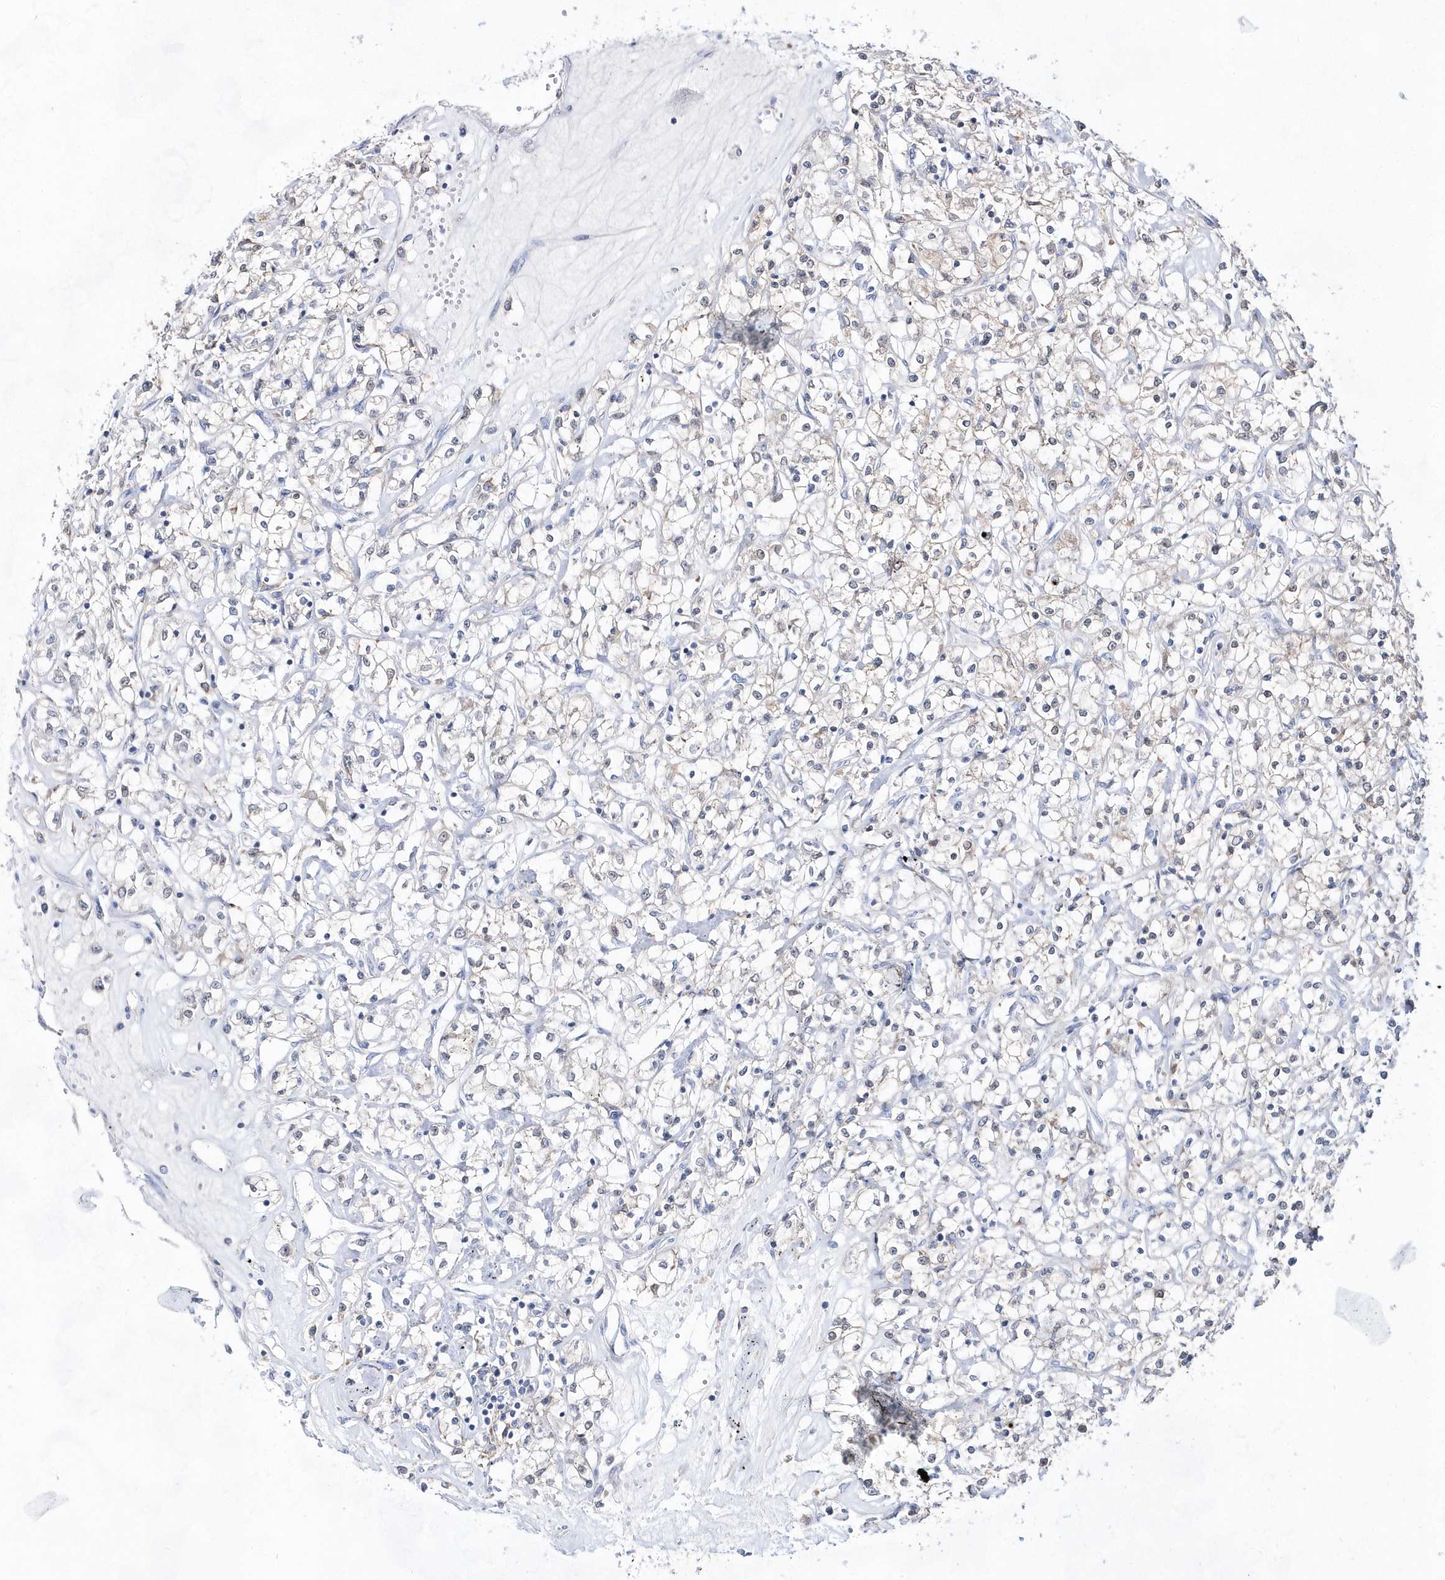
{"staining": {"intensity": "negative", "quantity": "none", "location": "none"}, "tissue": "renal cancer", "cell_type": "Tumor cells", "image_type": "cancer", "snomed": [{"axis": "morphology", "description": "Adenocarcinoma, NOS"}, {"axis": "topography", "description": "Kidney"}], "caption": "High magnification brightfield microscopy of adenocarcinoma (renal) stained with DAB (brown) and counterstained with hematoxylin (blue): tumor cells show no significant expression.", "gene": "BDH2", "patient": {"sex": "female", "age": 59}}